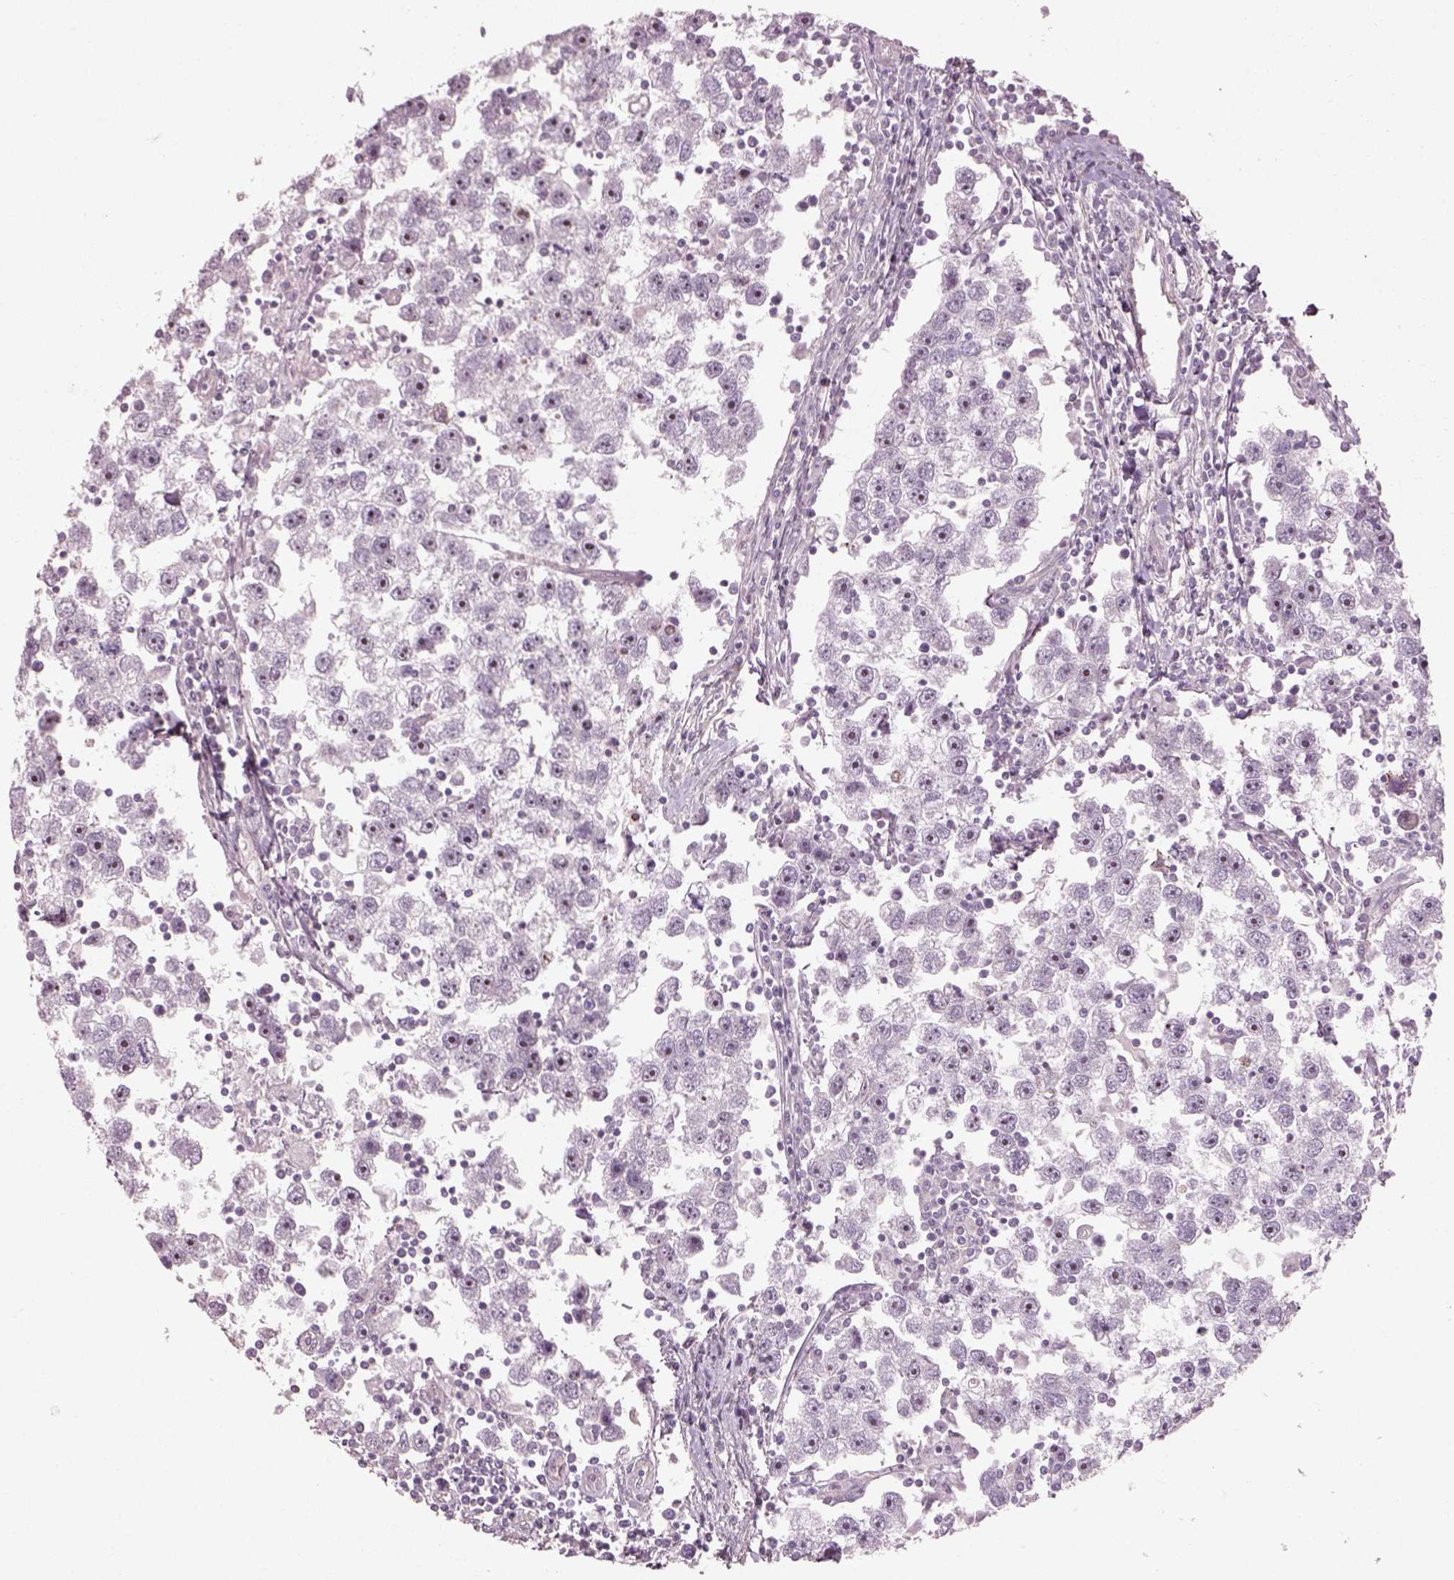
{"staining": {"intensity": "negative", "quantity": "none", "location": "none"}, "tissue": "testis cancer", "cell_type": "Tumor cells", "image_type": "cancer", "snomed": [{"axis": "morphology", "description": "Seminoma, NOS"}, {"axis": "topography", "description": "Testis"}], "caption": "Immunohistochemistry image of neoplastic tissue: testis cancer stained with DAB (3,3'-diaminobenzidine) shows no significant protein positivity in tumor cells.", "gene": "CDS1", "patient": {"sex": "male", "age": 30}}